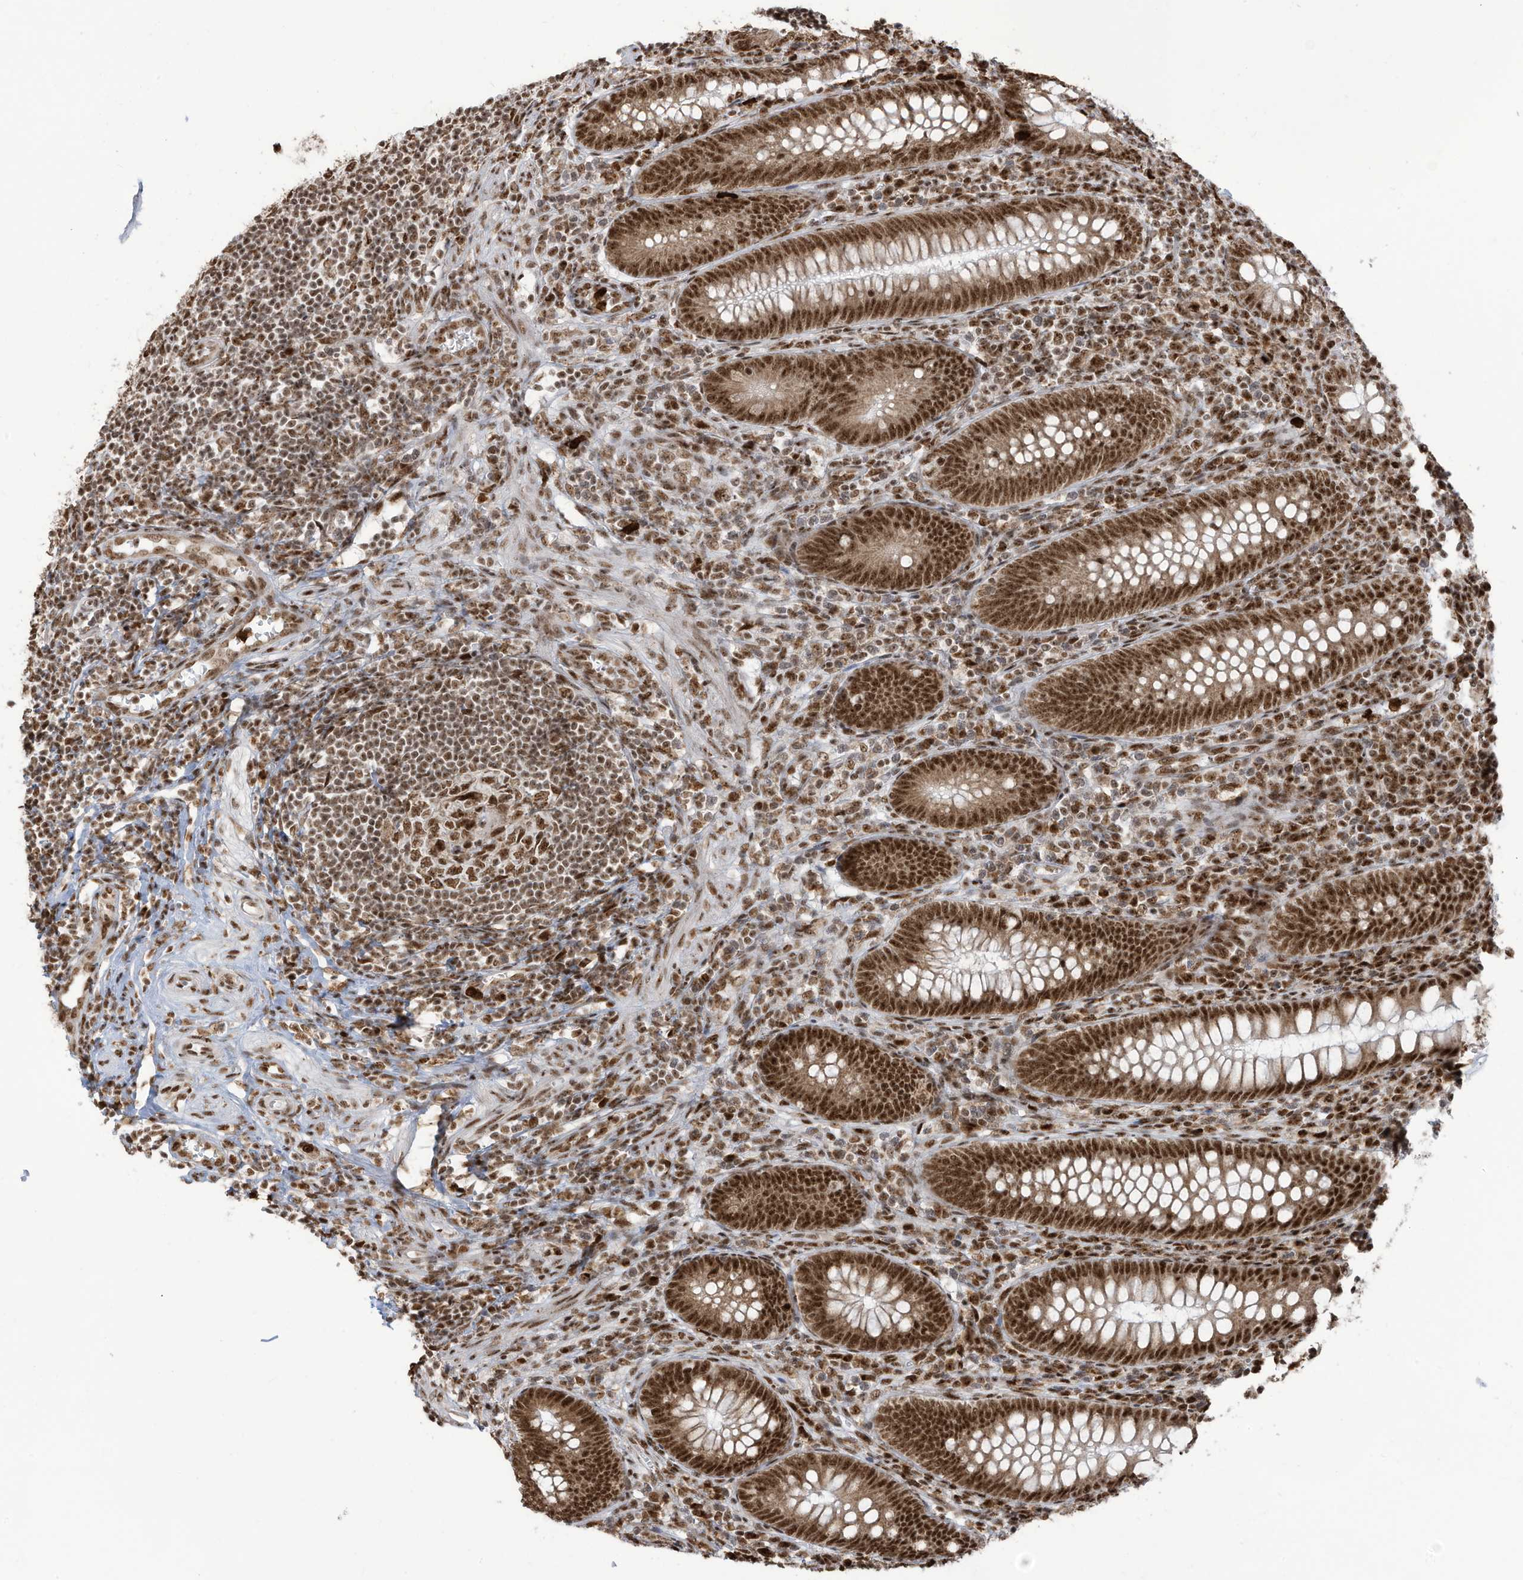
{"staining": {"intensity": "strong", "quantity": ">75%", "location": "cytoplasmic/membranous,nuclear"}, "tissue": "appendix", "cell_type": "Glandular cells", "image_type": "normal", "snomed": [{"axis": "morphology", "description": "Normal tissue, NOS"}, {"axis": "topography", "description": "Appendix"}], "caption": "Normal appendix was stained to show a protein in brown. There is high levels of strong cytoplasmic/membranous,nuclear positivity in approximately >75% of glandular cells. Nuclei are stained in blue.", "gene": "LBH", "patient": {"sex": "male", "age": 14}}